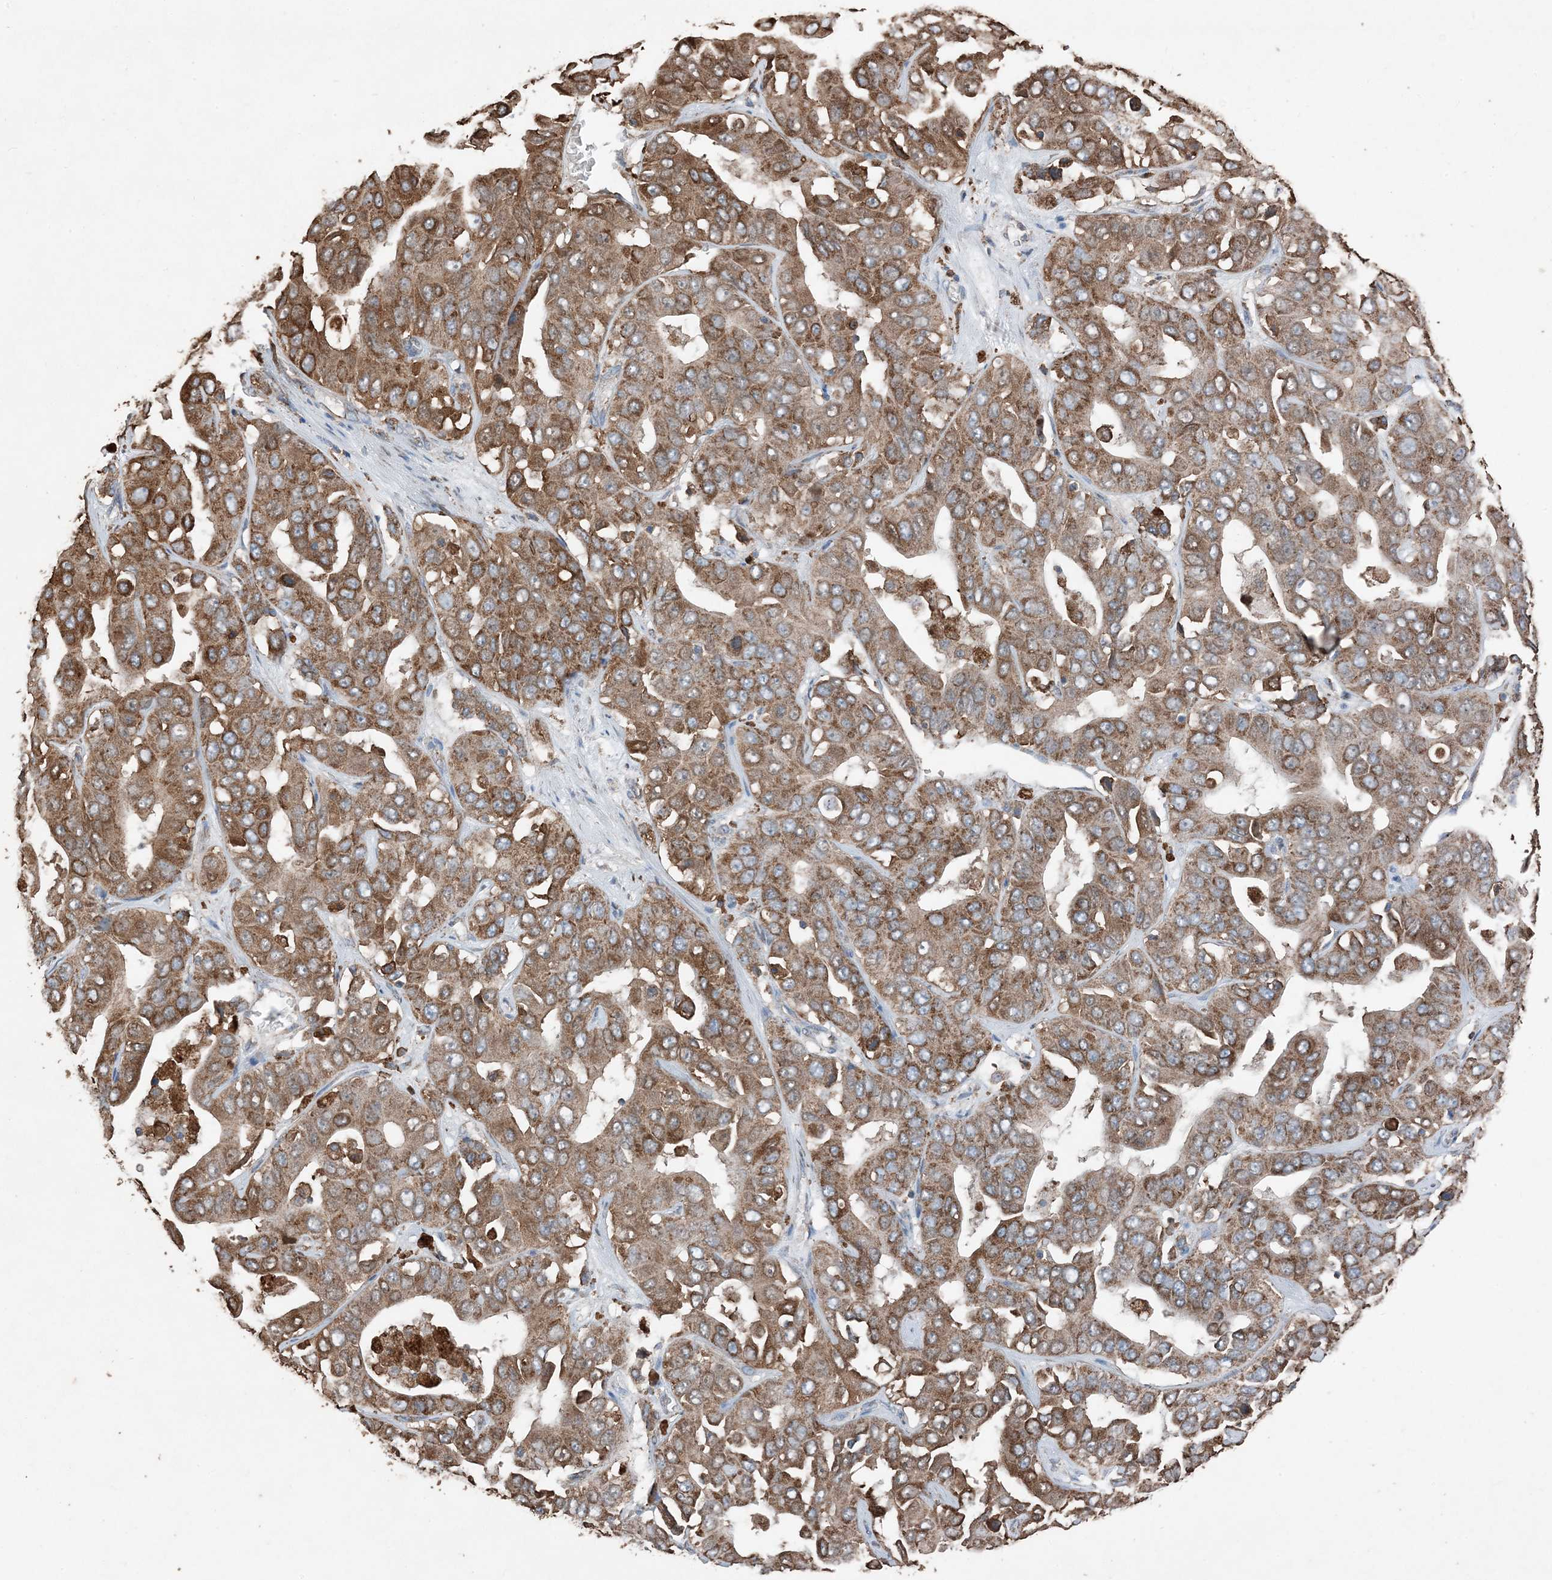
{"staining": {"intensity": "moderate", "quantity": ">75%", "location": "cytoplasmic/membranous"}, "tissue": "liver cancer", "cell_type": "Tumor cells", "image_type": "cancer", "snomed": [{"axis": "morphology", "description": "Cholangiocarcinoma"}, {"axis": "topography", "description": "Liver"}], "caption": "Immunohistochemical staining of human liver cholangiocarcinoma shows medium levels of moderate cytoplasmic/membranous staining in approximately >75% of tumor cells.", "gene": "PDIA6", "patient": {"sex": "female", "age": 52}}